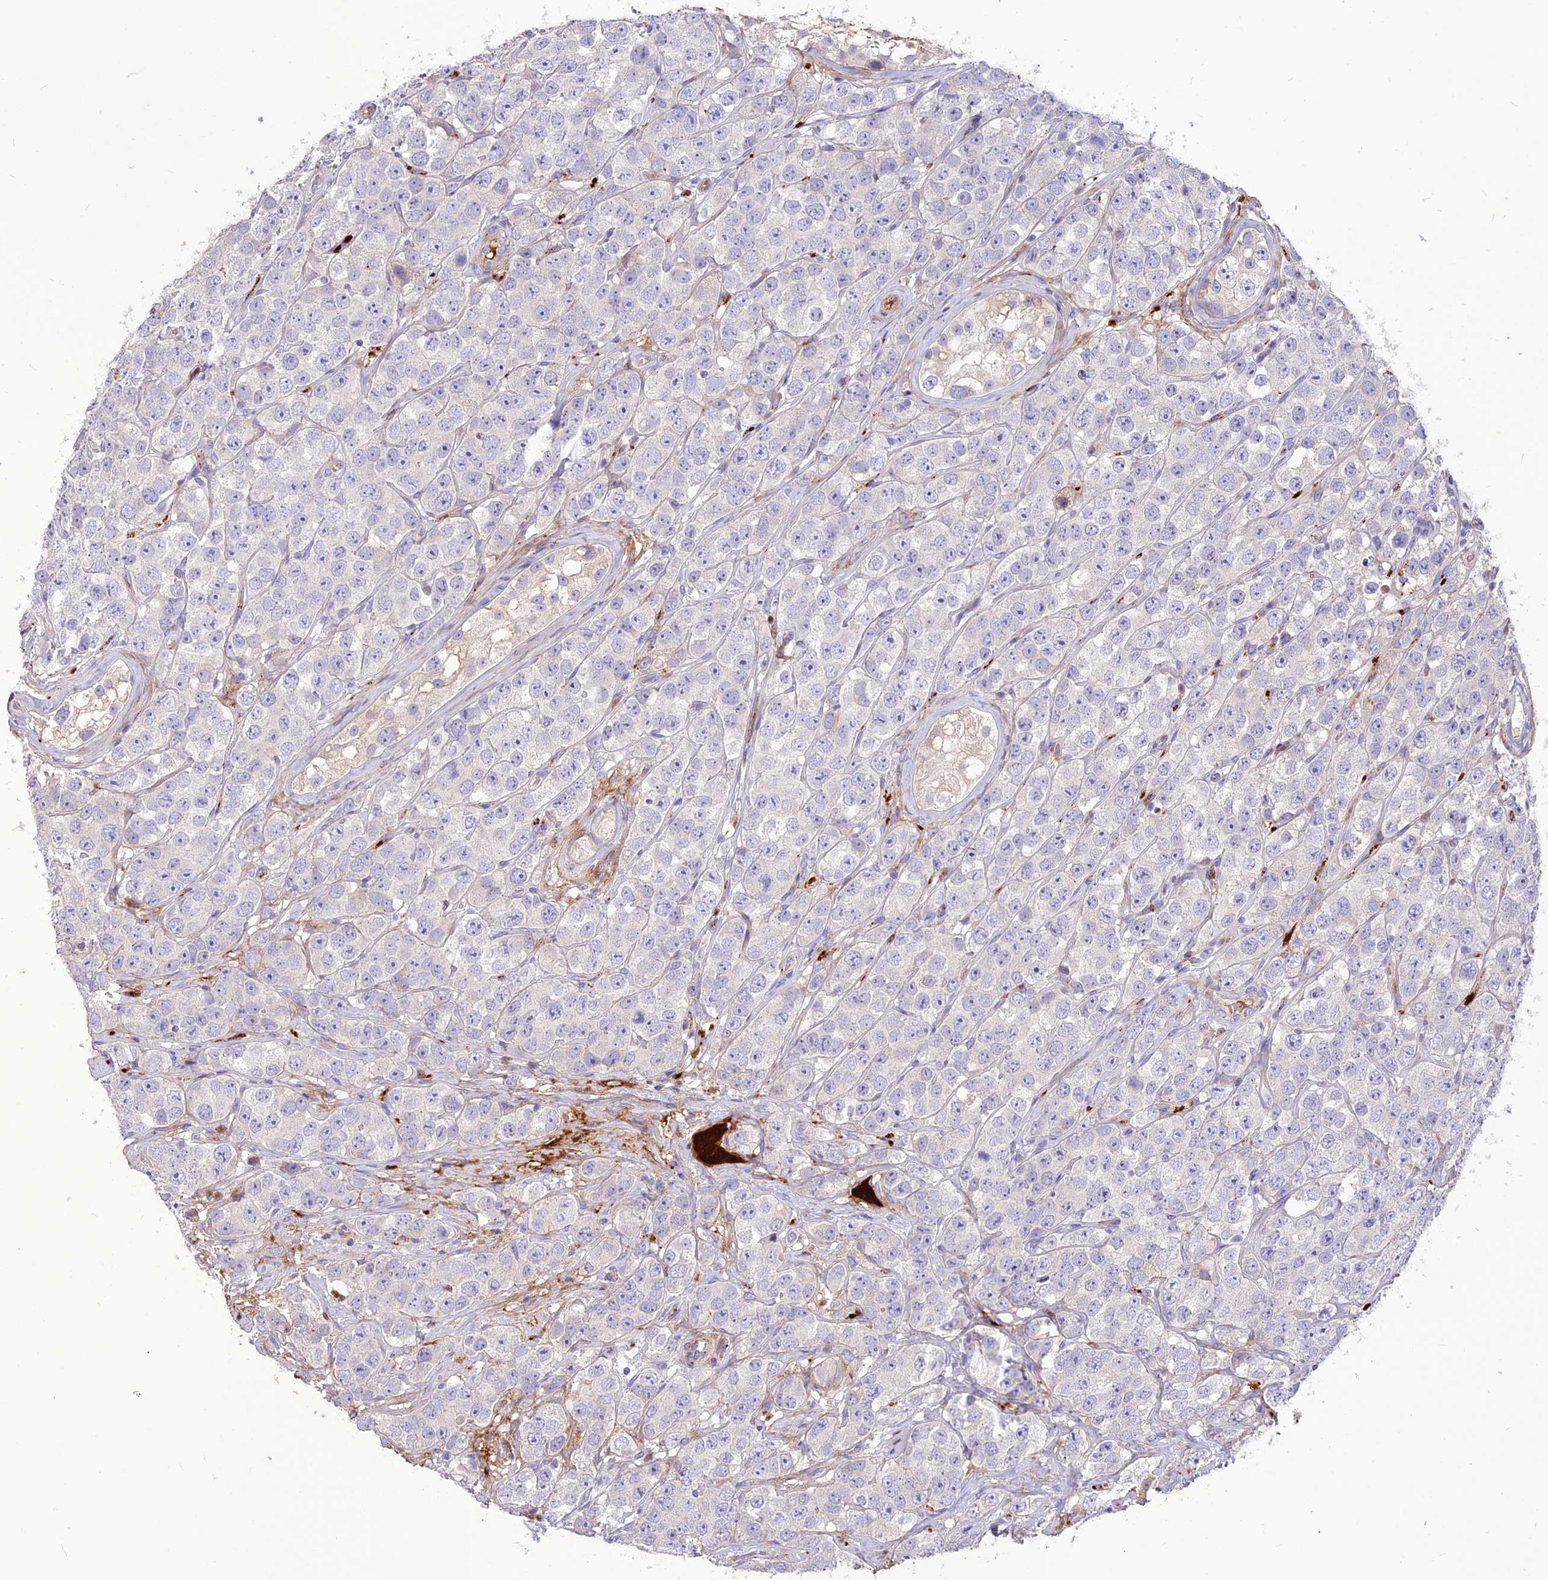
{"staining": {"intensity": "negative", "quantity": "none", "location": "none"}, "tissue": "testis cancer", "cell_type": "Tumor cells", "image_type": "cancer", "snomed": [{"axis": "morphology", "description": "Seminoma, NOS"}, {"axis": "topography", "description": "Testis"}], "caption": "An image of human seminoma (testis) is negative for staining in tumor cells.", "gene": "RIMOC1", "patient": {"sex": "male", "age": 28}}